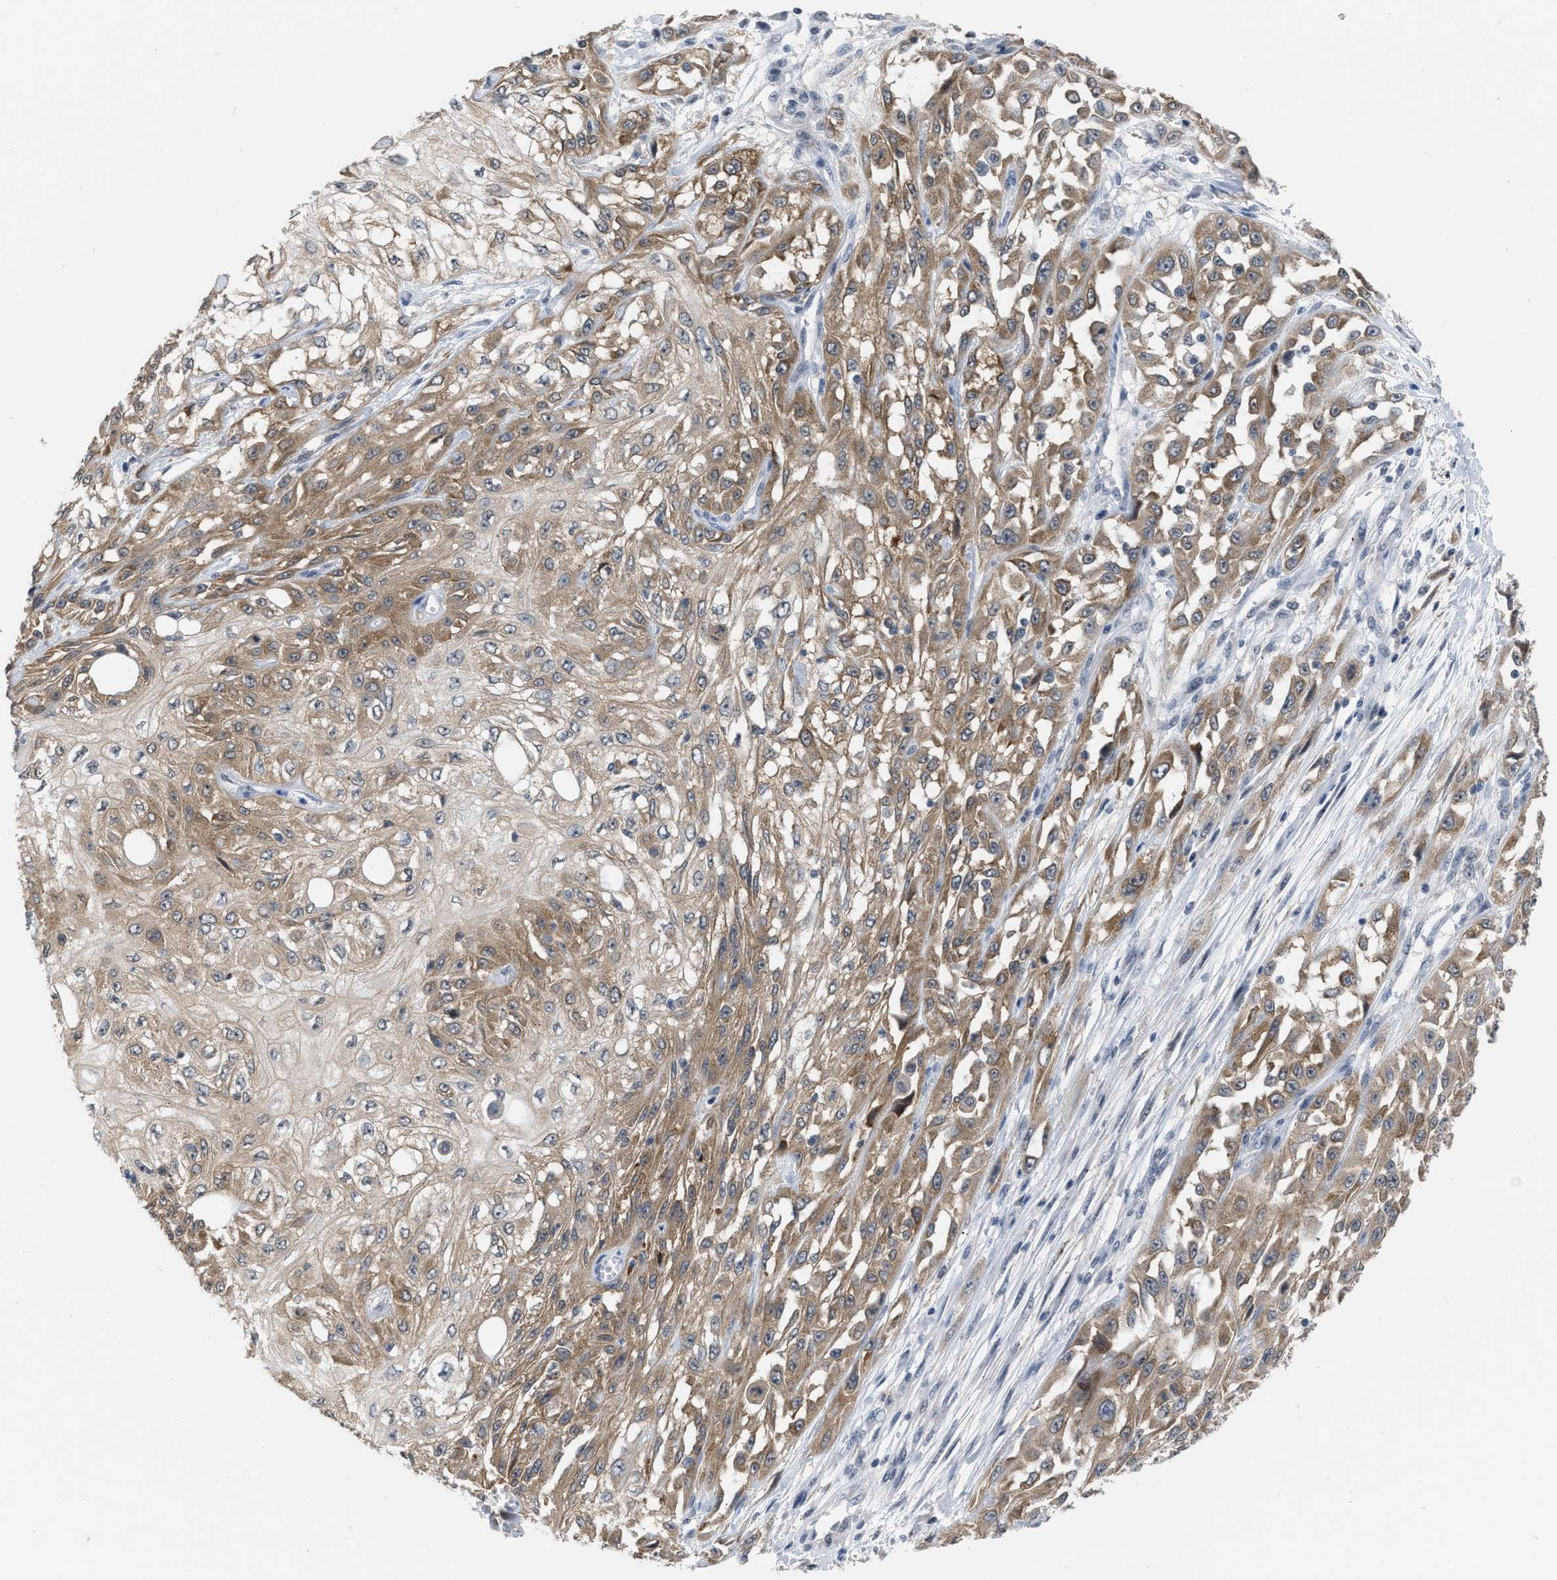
{"staining": {"intensity": "moderate", "quantity": ">75%", "location": "cytoplasmic/membranous"}, "tissue": "skin cancer", "cell_type": "Tumor cells", "image_type": "cancer", "snomed": [{"axis": "morphology", "description": "Squamous cell carcinoma, NOS"}, {"axis": "morphology", "description": "Squamous cell carcinoma, metastatic, NOS"}, {"axis": "topography", "description": "Skin"}, {"axis": "topography", "description": "Lymph node"}], "caption": "A brown stain labels moderate cytoplasmic/membranous expression of a protein in human skin cancer tumor cells.", "gene": "BAIAP2L1", "patient": {"sex": "male", "age": 75}}